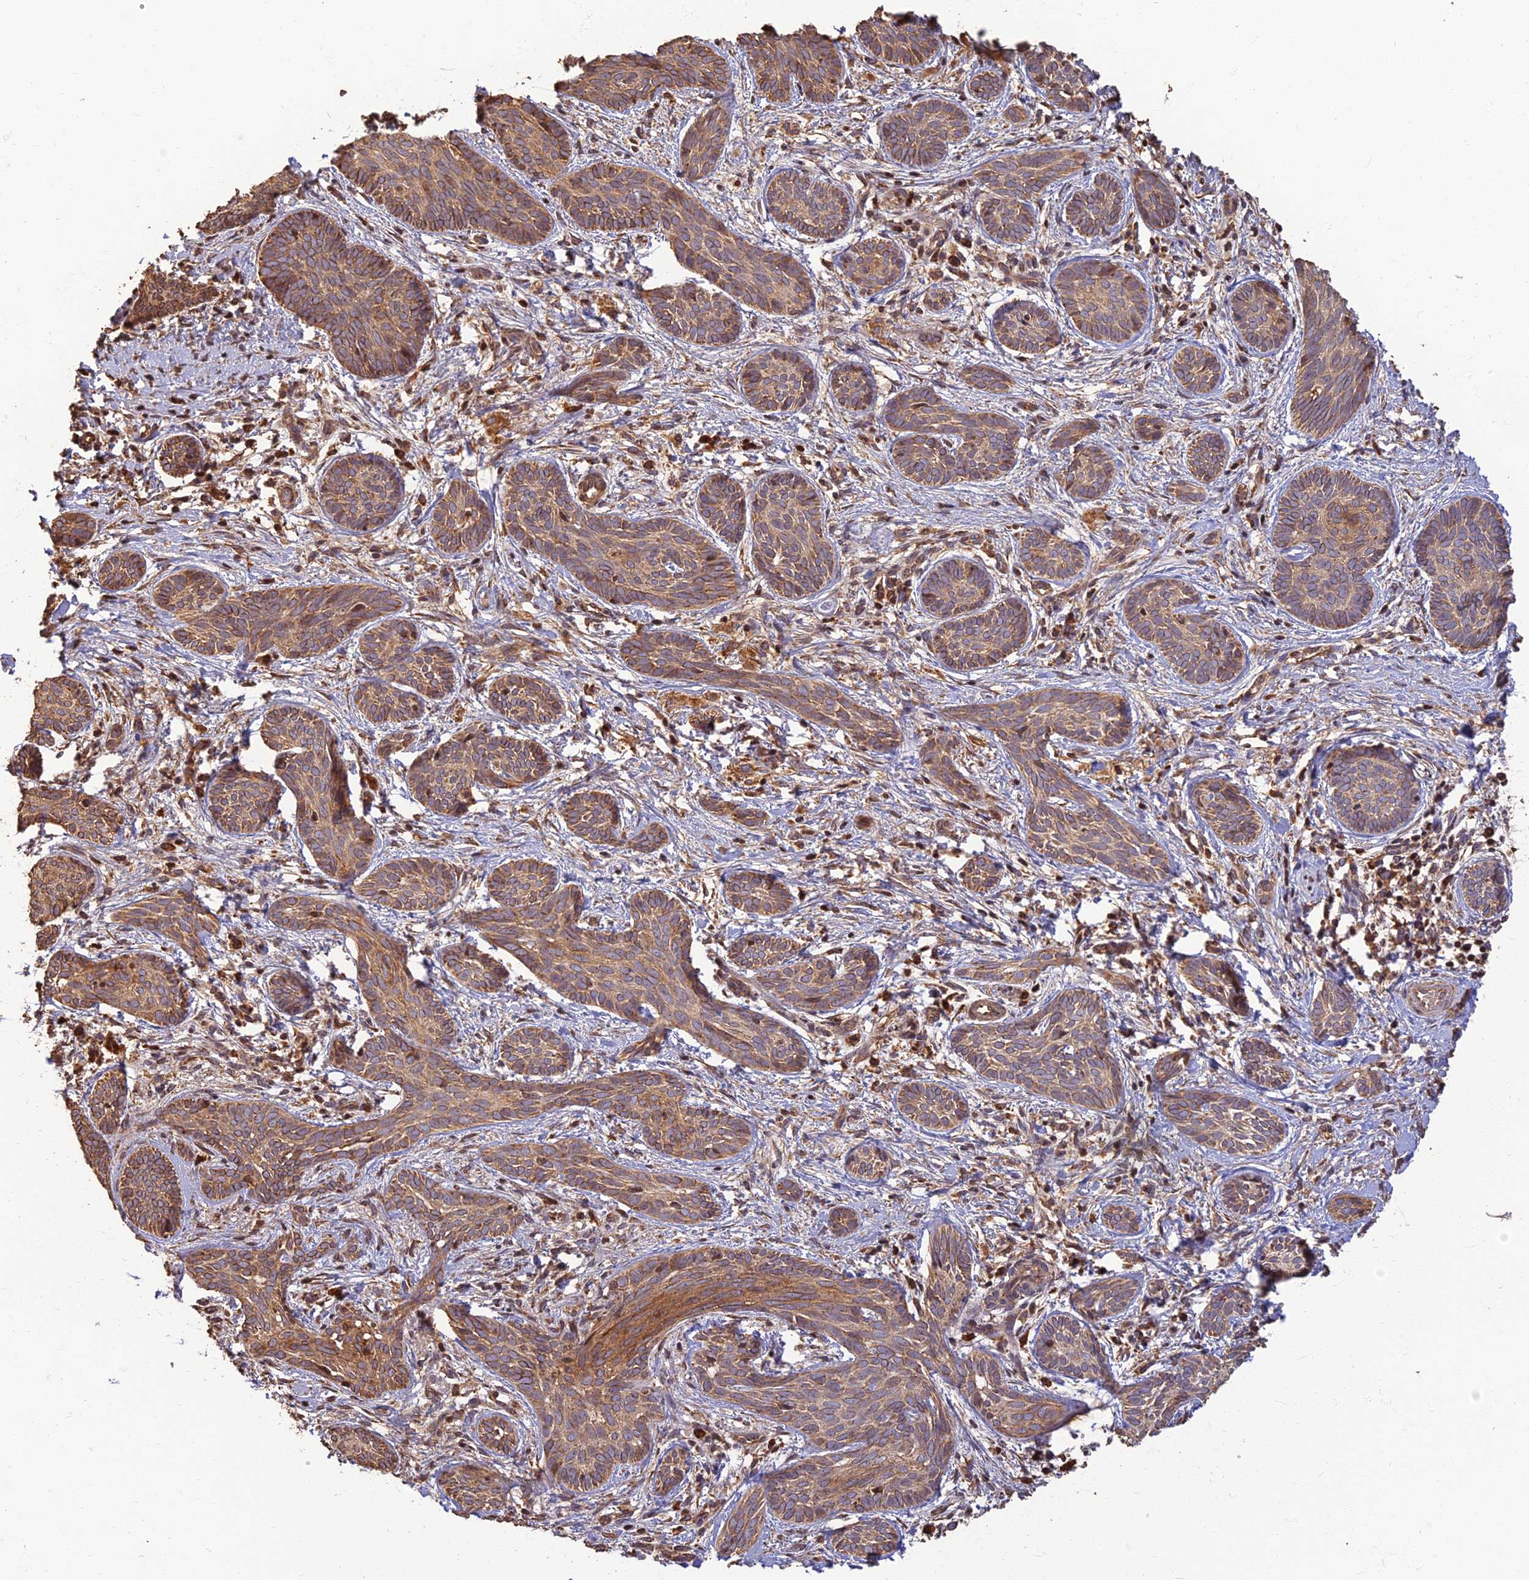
{"staining": {"intensity": "moderate", "quantity": ">75%", "location": "cytoplasmic/membranous"}, "tissue": "skin cancer", "cell_type": "Tumor cells", "image_type": "cancer", "snomed": [{"axis": "morphology", "description": "Basal cell carcinoma"}, {"axis": "topography", "description": "Skin"}], "caption": "Skin basal cell carcinoma stained with immunohistochemistry displays moderate cytoplasmic/membranous staining in about >75% of tumor cells.", "gene": "CORO1C", "patient": {"sex": "female", "age": 81}}